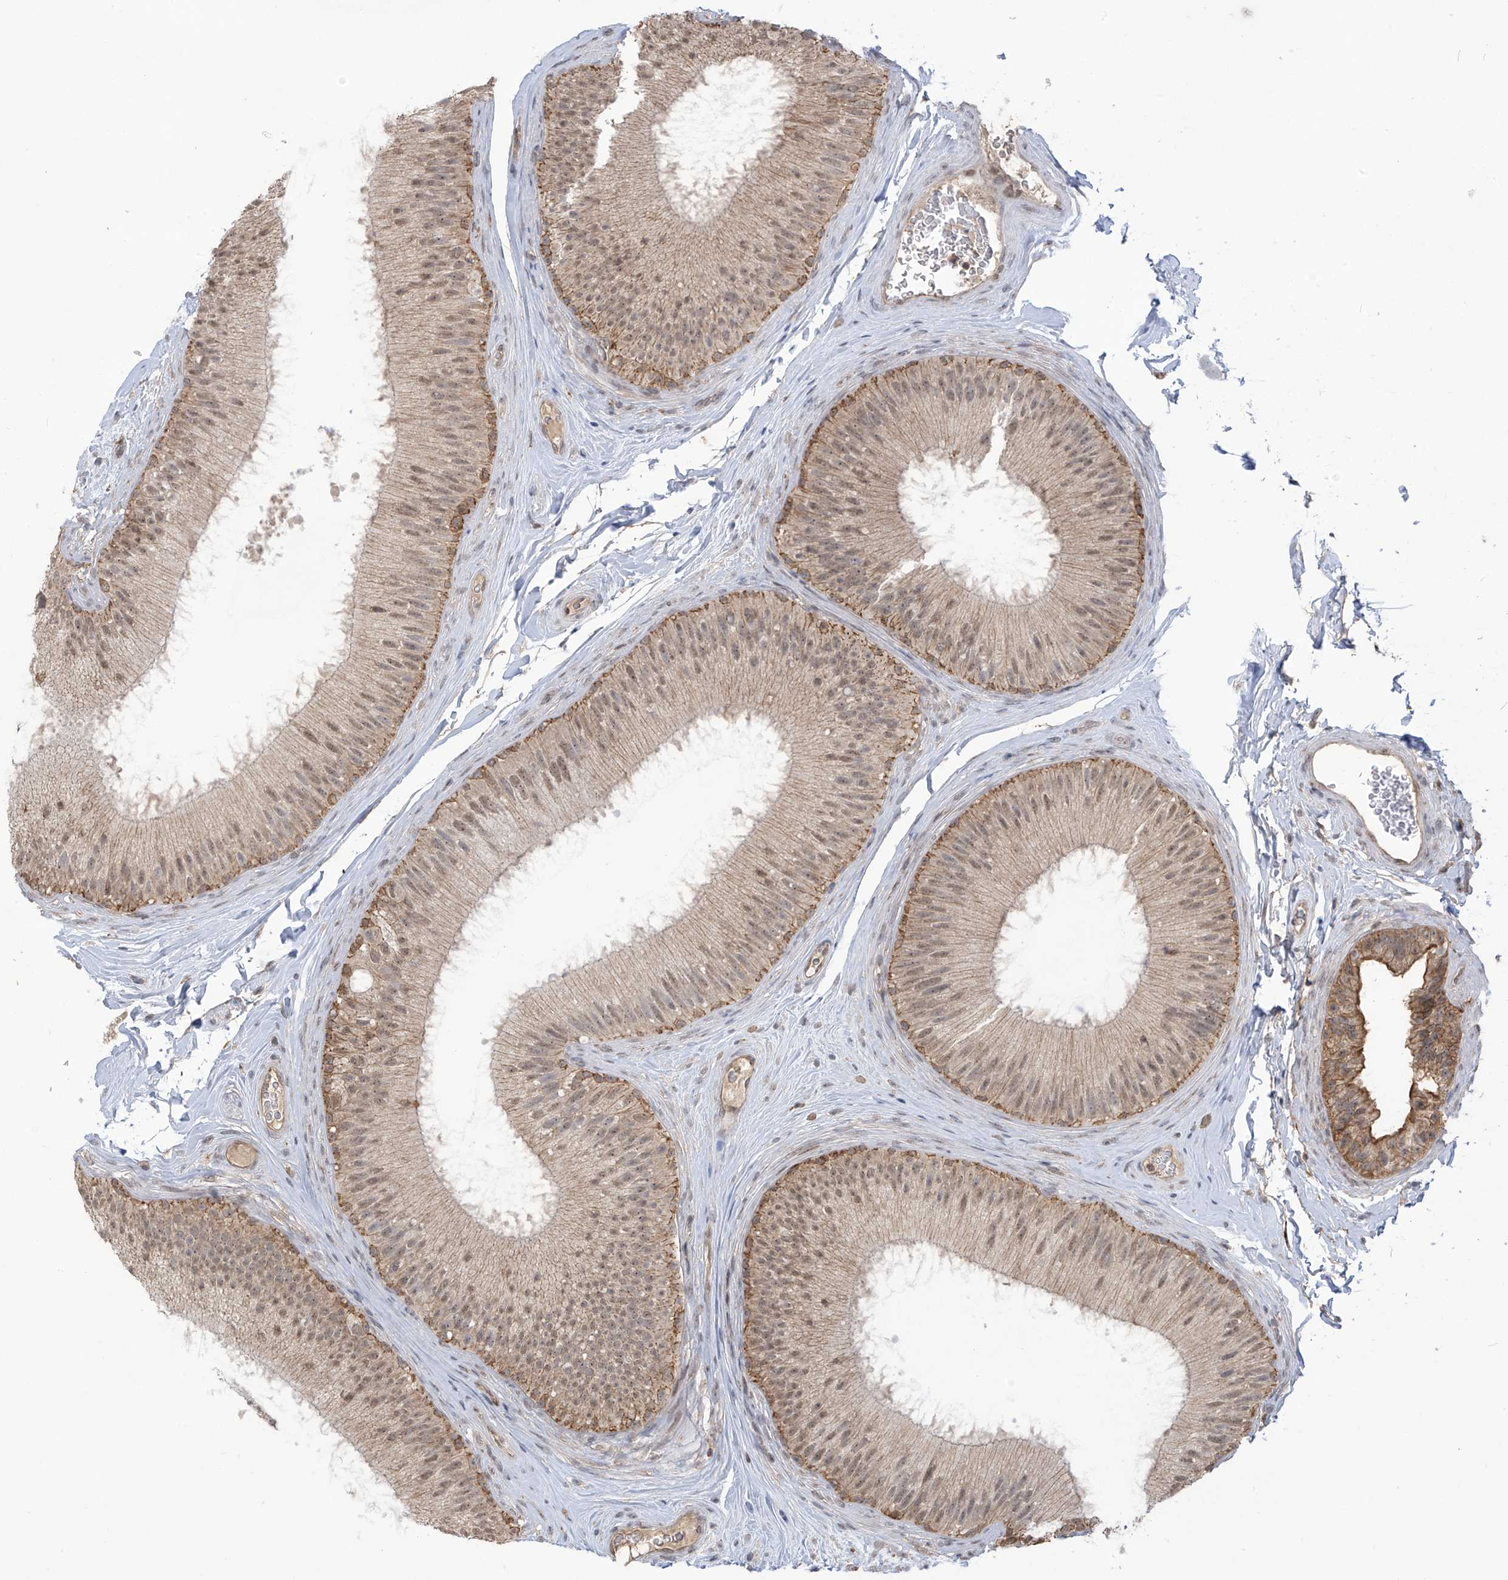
{"staining": {"intensity": "moderate", "quantity": ">75%", "location": "cytoplasmic/membranous,nuclear"}, "tissue": "epididymis", "cell_type": "Glandular cells", "image_type": "normal", "snomed": [{"axis": "morphology", "description": "Normal tissue, NOS"}, {"axis": "topography", "description": "Epididymis"}], "caption": "IHC image of normal epididymis stained for a protein (brown), which displays medium levels of moderate cytoplasmic/membranous,nuclear expression in about >75% of glandular cells.", "gene": "KIAA1522", "patient": {"sex": "male", "age": 45}}